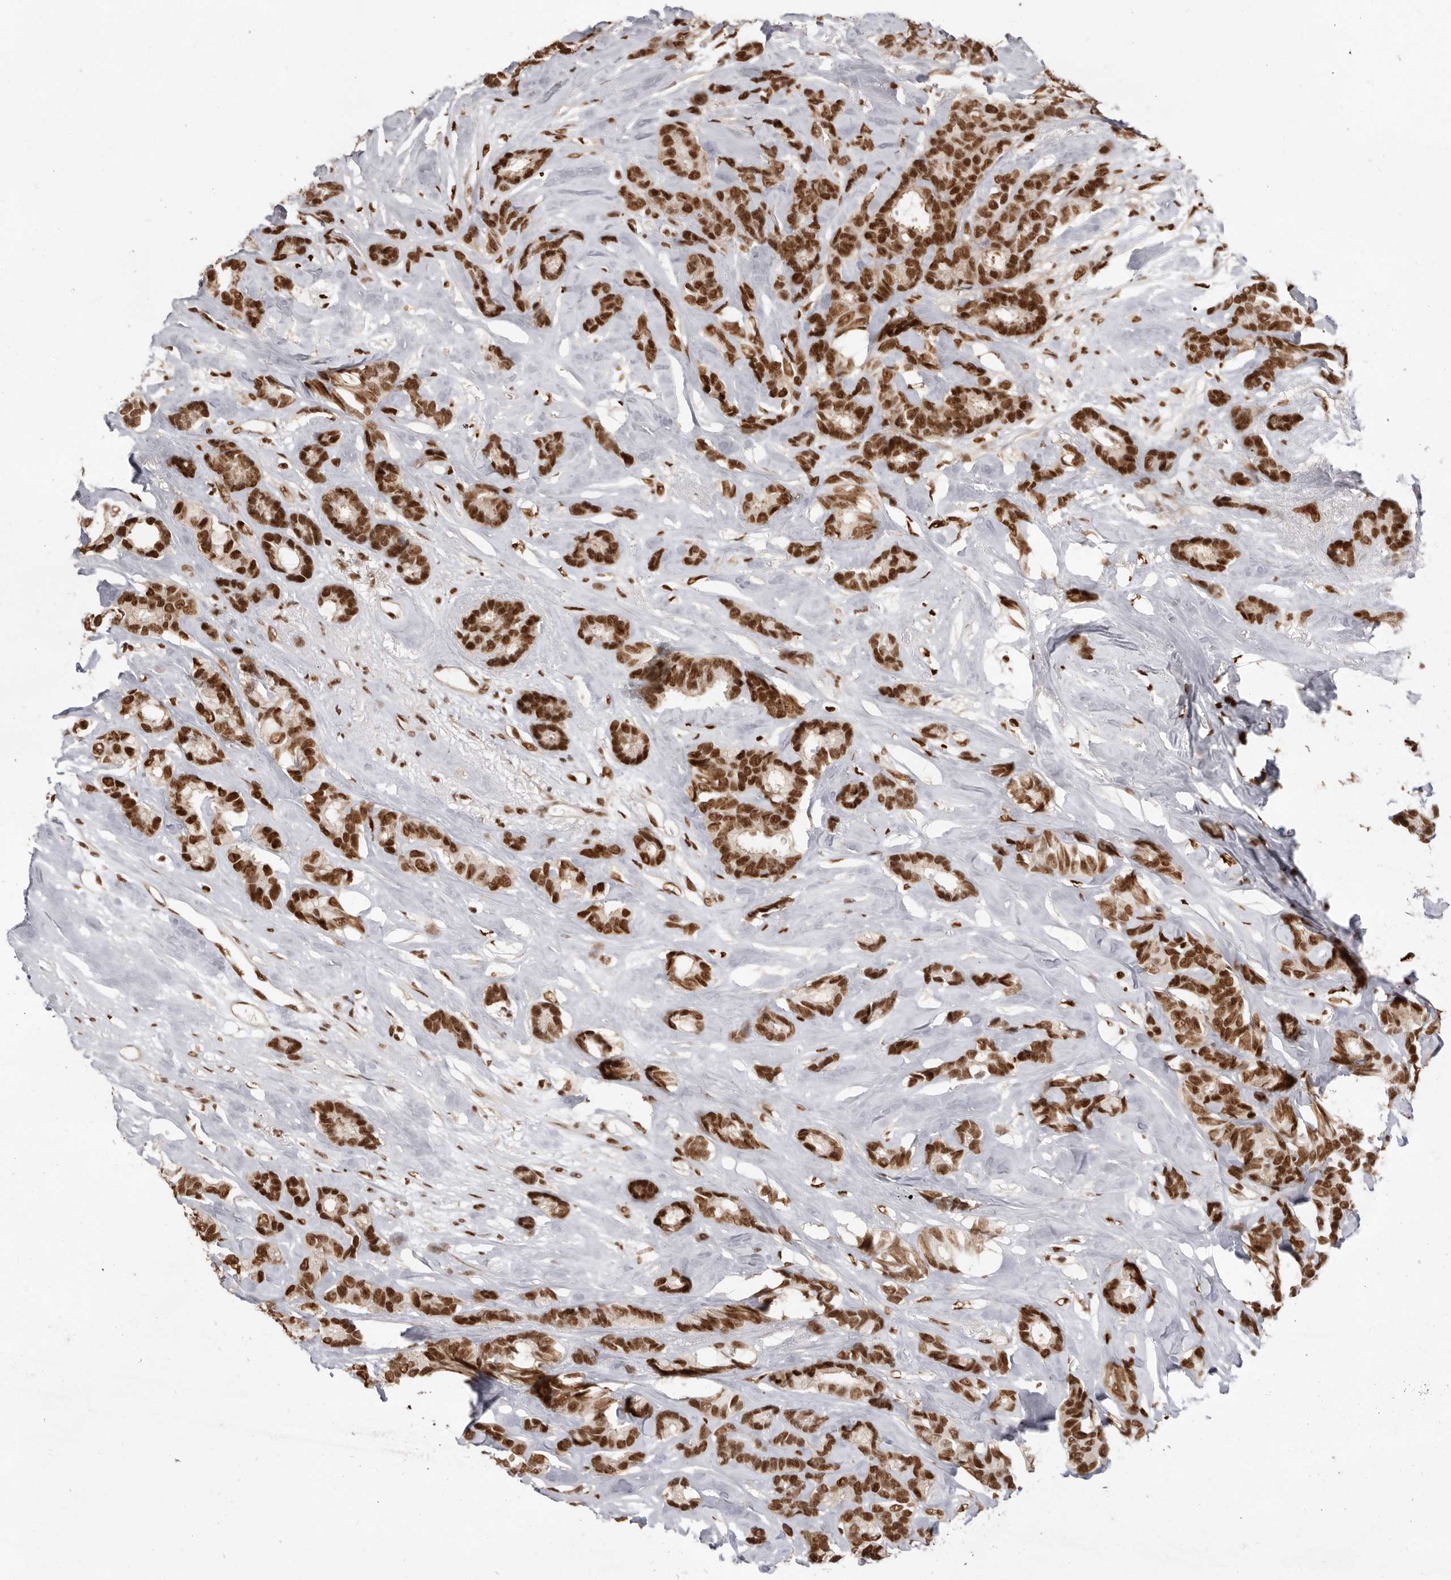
{"staining": {"intensity": "strong", "quantity": ">75%", "location": "nuclear"}, "tissue": "breast cancer", "cell_type": "Tumor cells", "image_type": "cancer", "snomed": [{"axis": "morphology", "description": "Duct carcinoma"}, {"axis": "topography", "description": "Breast"}], "caption": "The histopathology image shows immunohistochemical staining of breast cancer (invasive ductal carcinoma). There is strong nuclear expression is present in approximately >75% of tumor cells.", "gene": "CHTOP", "patient": {"sex": "female", "age": 87}}